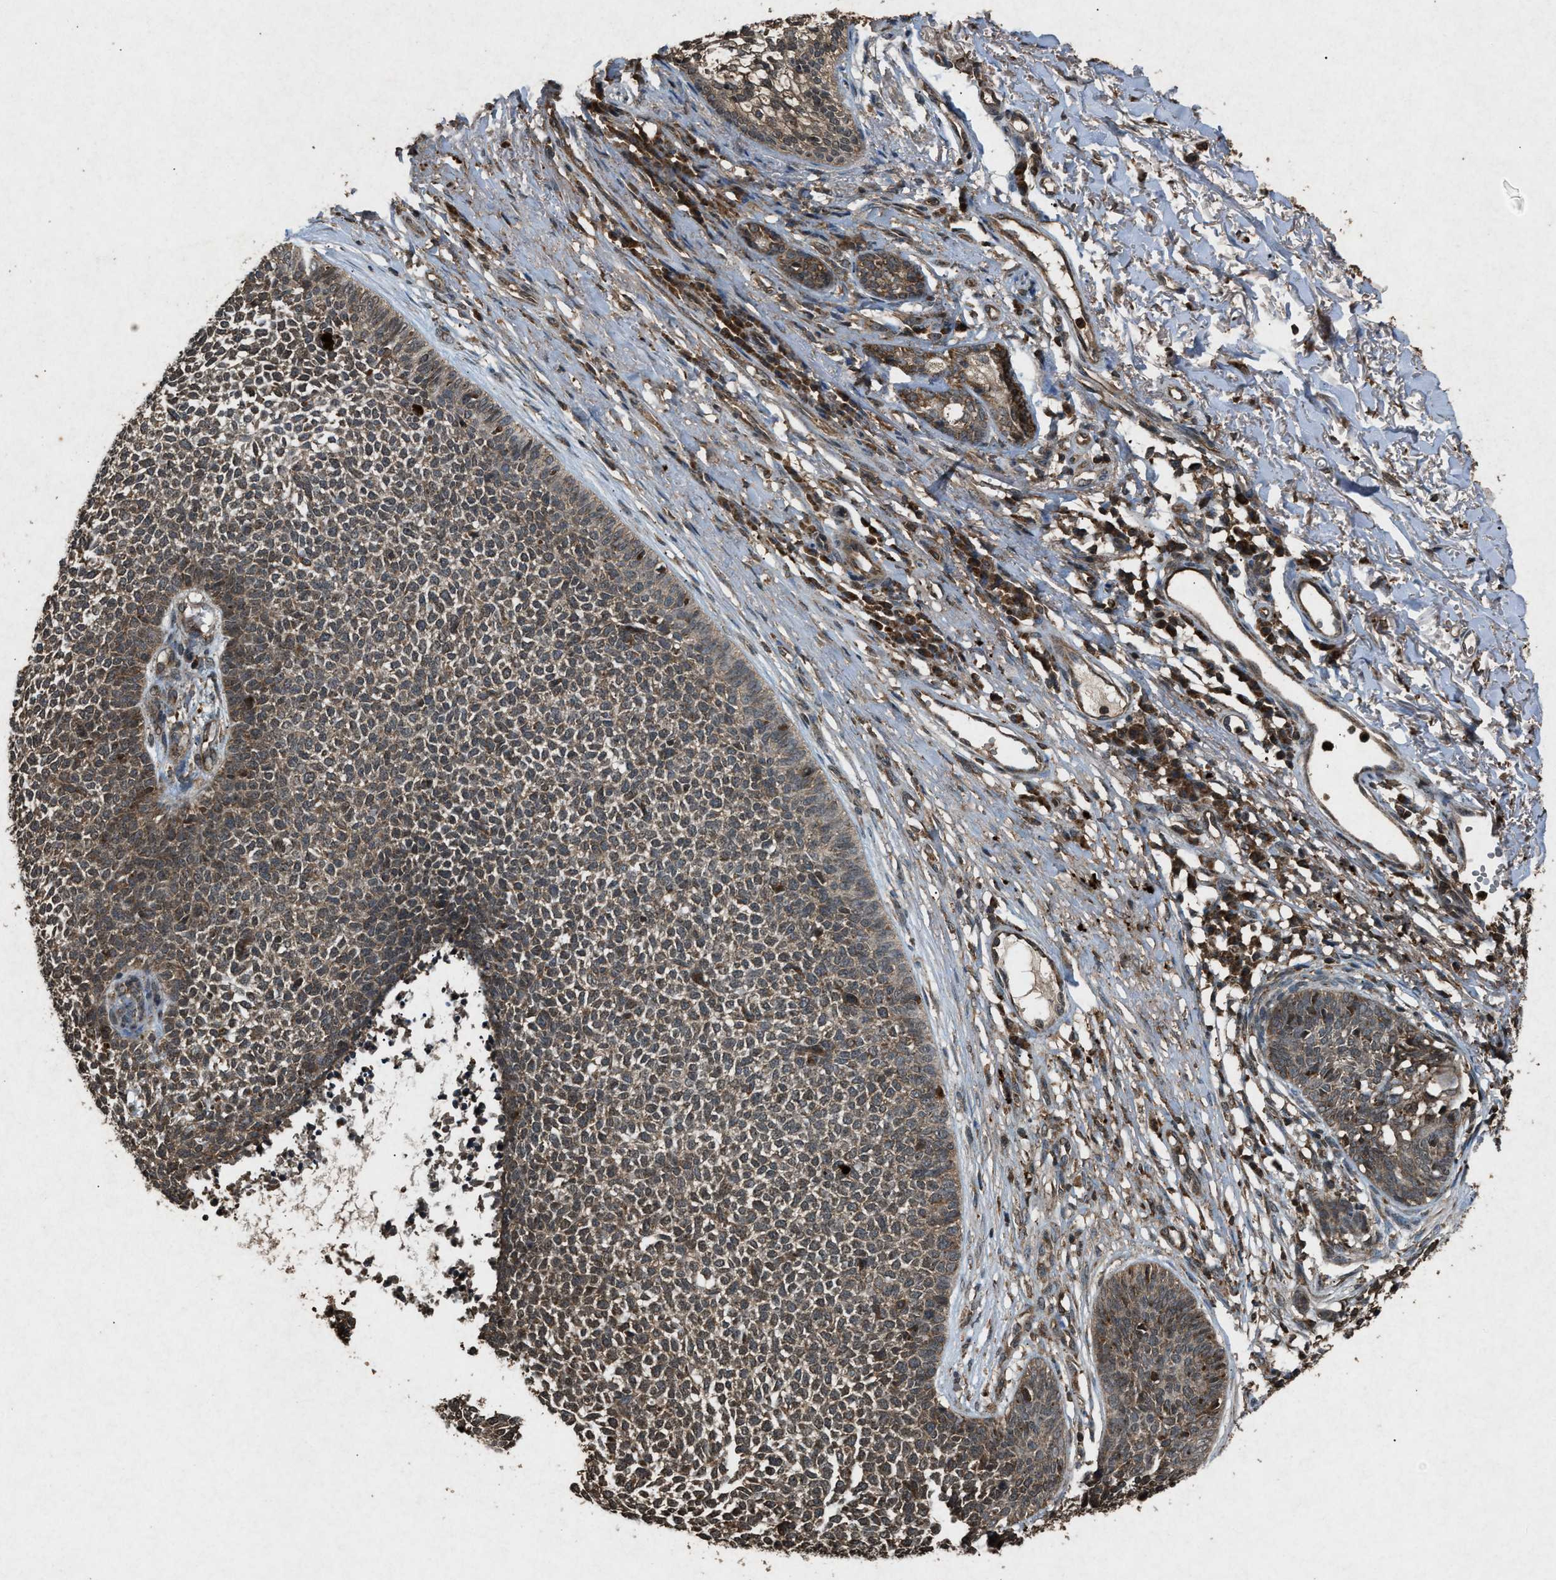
{"staining": {"intensity": "moderate", "quantity": ">75%", "location": "cytoplasmic/membranous"}, "tissue": "skin cancer", "cell_type": "Tumor cells", "image_type": "cancer", "snomed": [{"axis": "morphology", "description": "Basal cell carcinoma"}, {"axis": "topography", "description": "Skin"}], "caption": "Protein positivity by immunohistochemistry exhibits moderate cytoplasmic/membranous staining in approximately >75% of tumor cells in skin basal cell carcinoma.", "gene": "OAS1", "patient": {"sex": "female", "age": 84}}